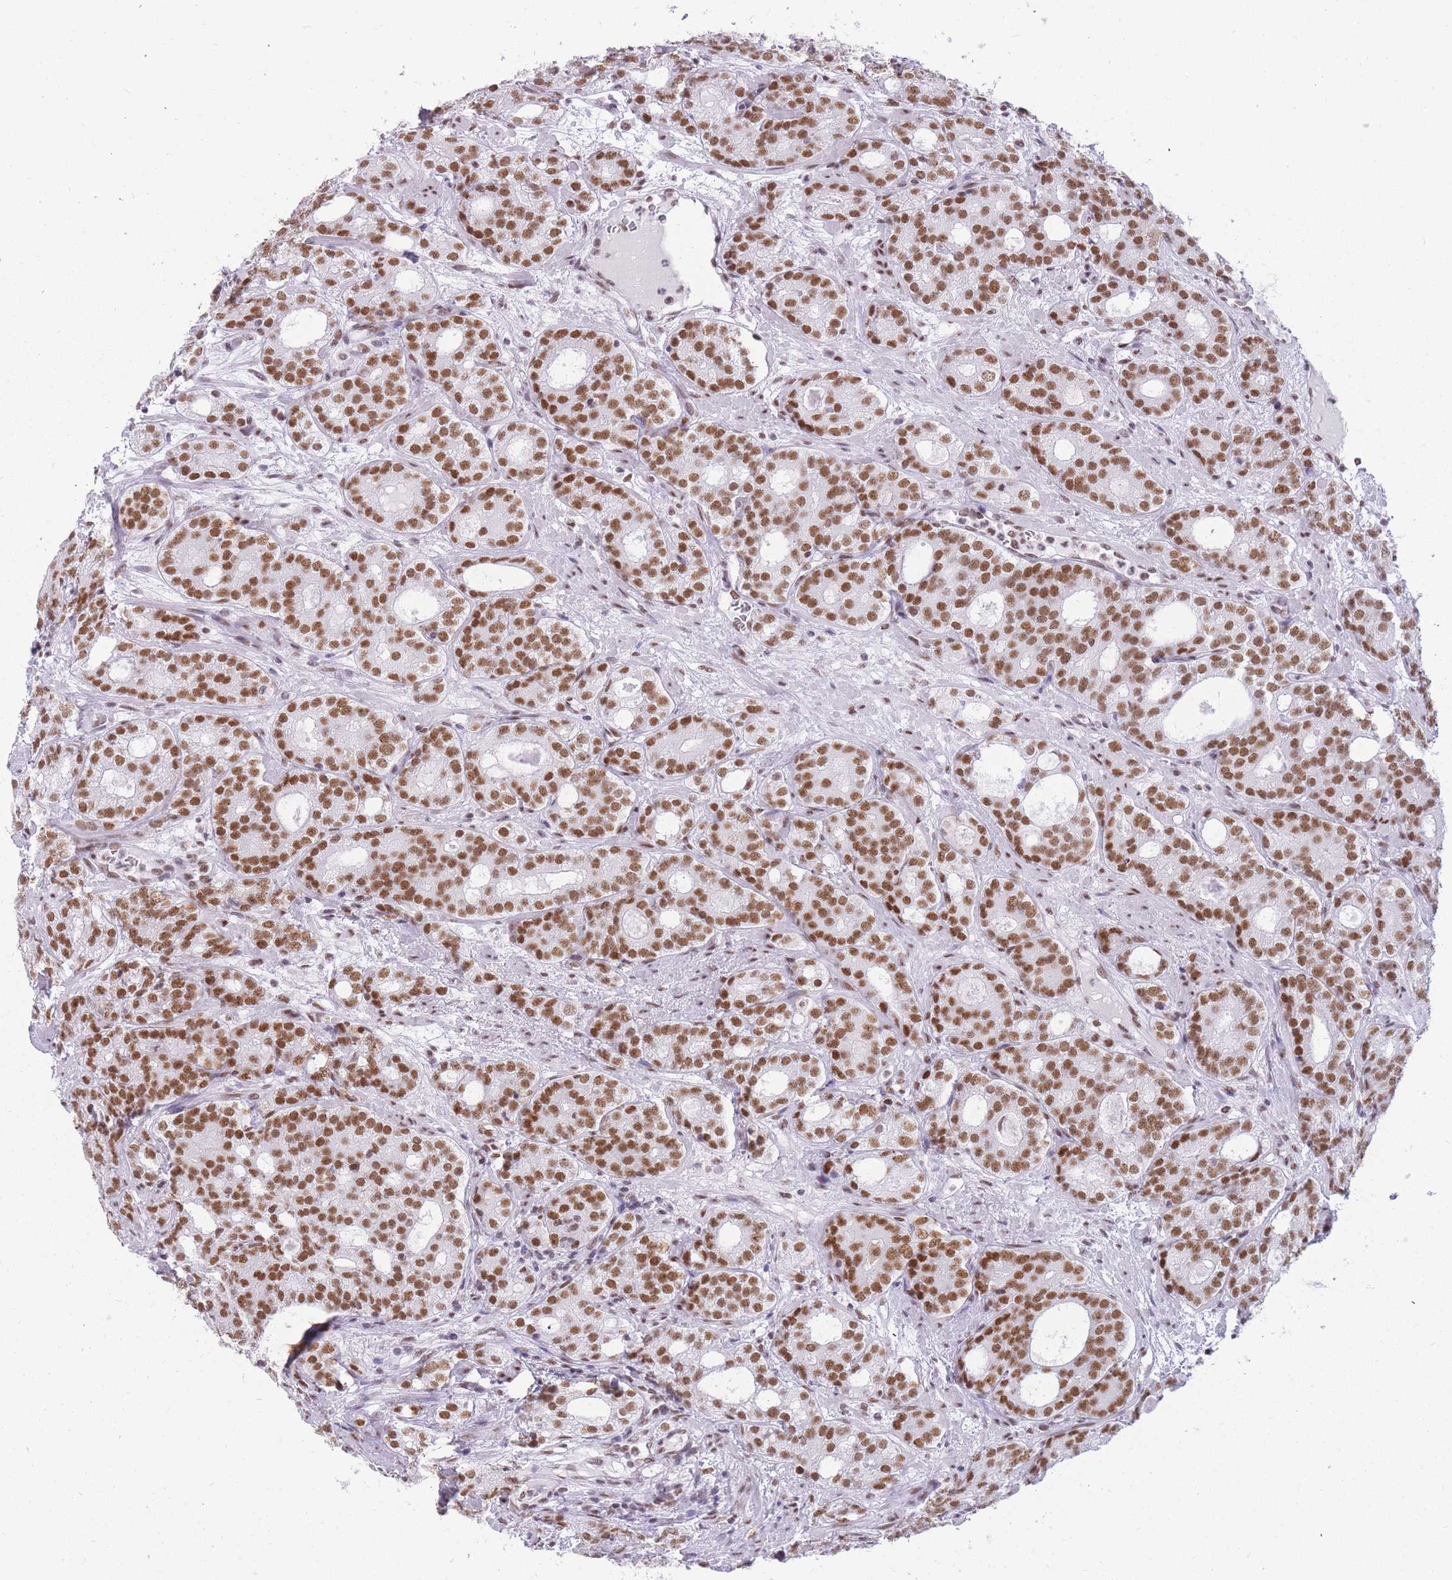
{"staining": {"intensity": "moderate", "quantity": ">75%", "location": "nuclear"}, "tissue": "prostate cancer", "cell_type": "Tumor cells", "image_type": "cancer", "snomed": [{"axis": "morphology", "description": "Adenocarcinoma, High grade"}, {"axis": "topography", "description": "Prostate"}], "caption": "Protein positivity by immunohistochemistry demonstrates moderate nuclear positivity in about >75% of tumor cells in prostate cancer.", "gene": "HNRNPUL1", "patient": {"sex": "male", "age": 64}}